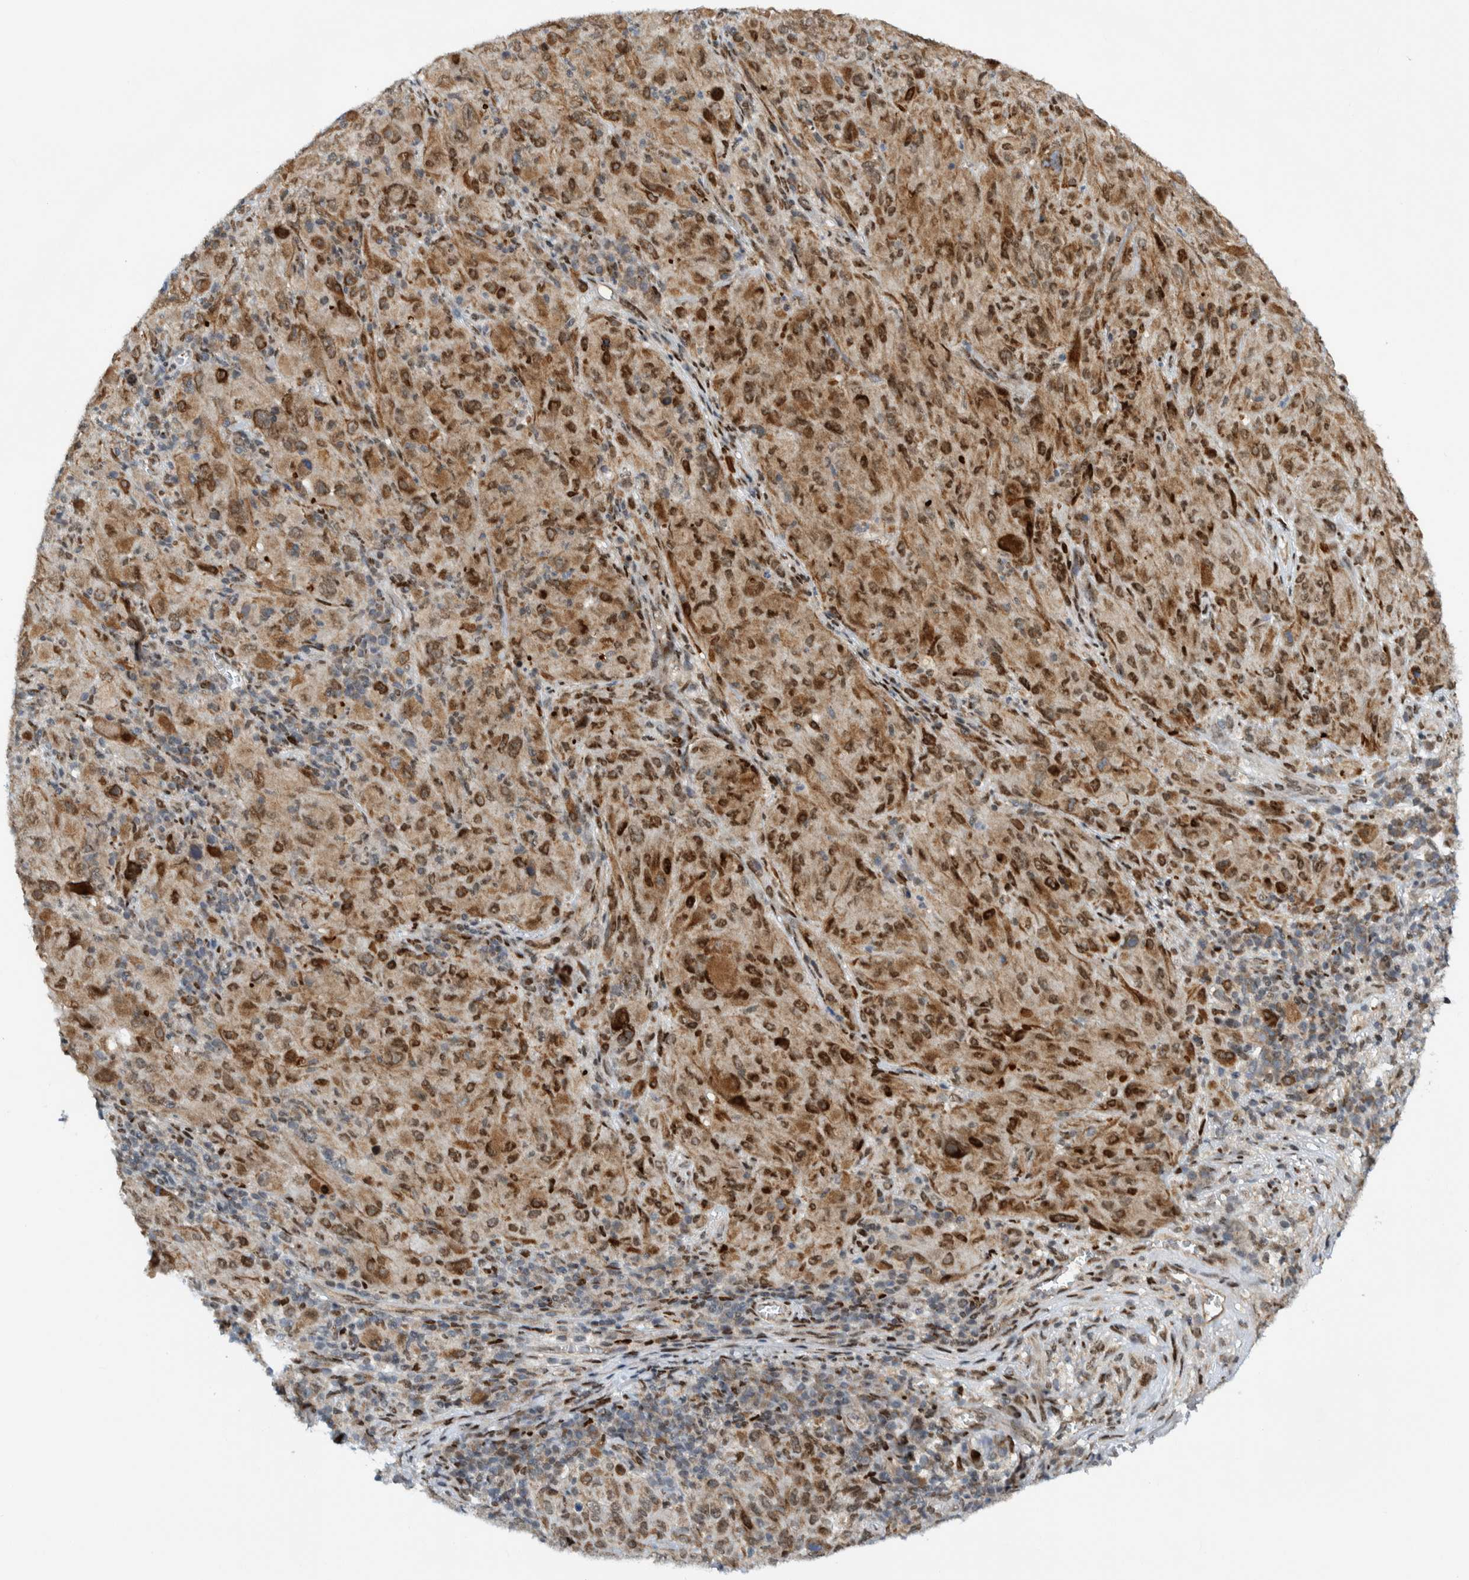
{"staining": {"intensity": "moderate", "quantity": ">75%", "location": "cytoplasmic/membranous,nuclear"}, "tissue": "melanoma", "cell_type": "Tumor cells", "image_type": "cancer", "snomed": [{"axis": "morphology", "description": "Malignant melanoma, NOS"}, {"axis": "topography", "description": "Skin of head"}], "caption": "This is a photomicrograph of immunohistochemistry staining of melanoma, which shows moderate positivity in the cytoplasmic/membranous and nuclear of tumor cells.", "gene": "CCDC57", "patient": {"sex": "male", "age": 96}}